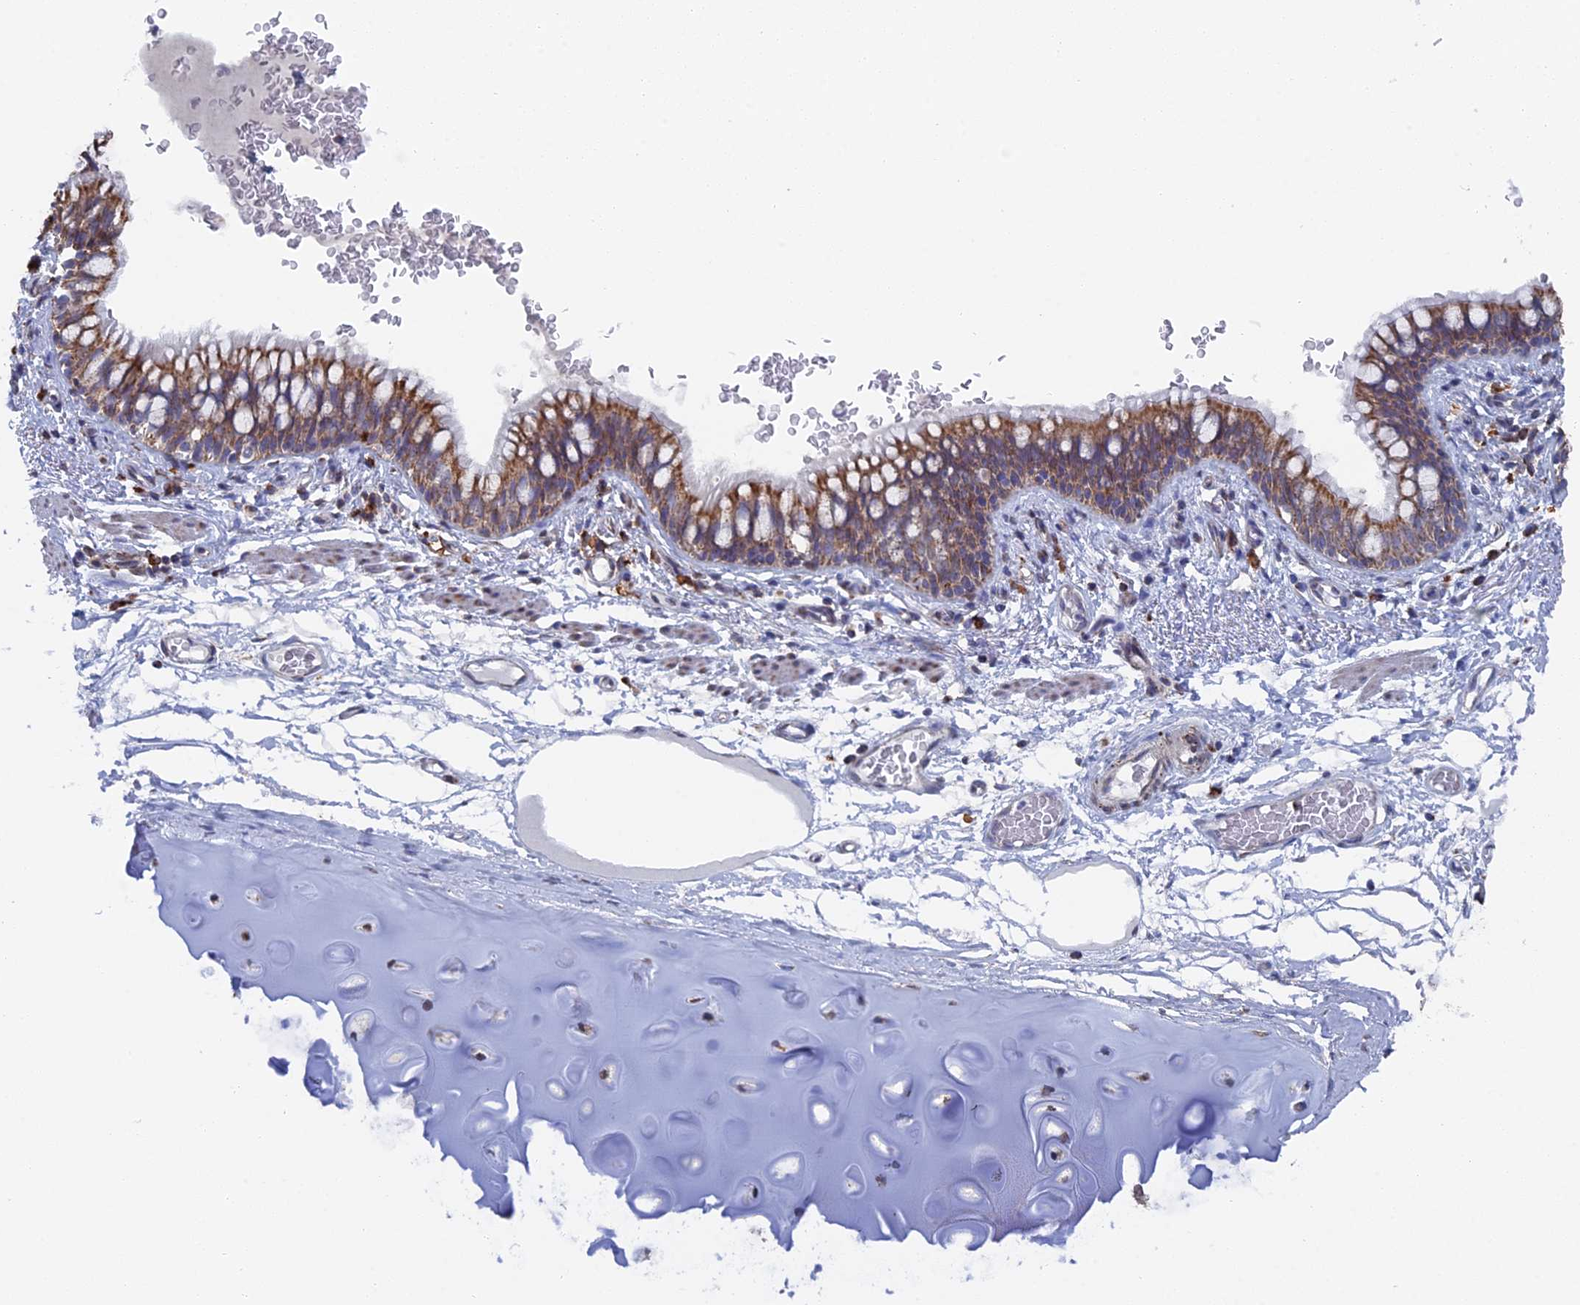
{"staining": {"intensity": "moderate", "quantity": ">75%", "location": "cytoplasmic/membranous"}, "tissue": "bronchus", "cell_type": "Respiratory epithelial cells", "image_type": "normal", "snomed": [{"axis": "morphology", "description": "Normal tissue, NOS"}, {"axis": "topography", "description": "Cartilage tissue"}, {"axis": "topography", "description": "Bronchus"}], "caption": "Bronchus stained with DAB (3,3'-diaminobenzidine) immunohistochemistry (IHC) reveals medium levels of moderate cytoplasmic/membranous positivity in approximately >75% of respiratory epithelial cells.", "gene": "SMG9", "patient": {"sex": "female", "age": 36}}